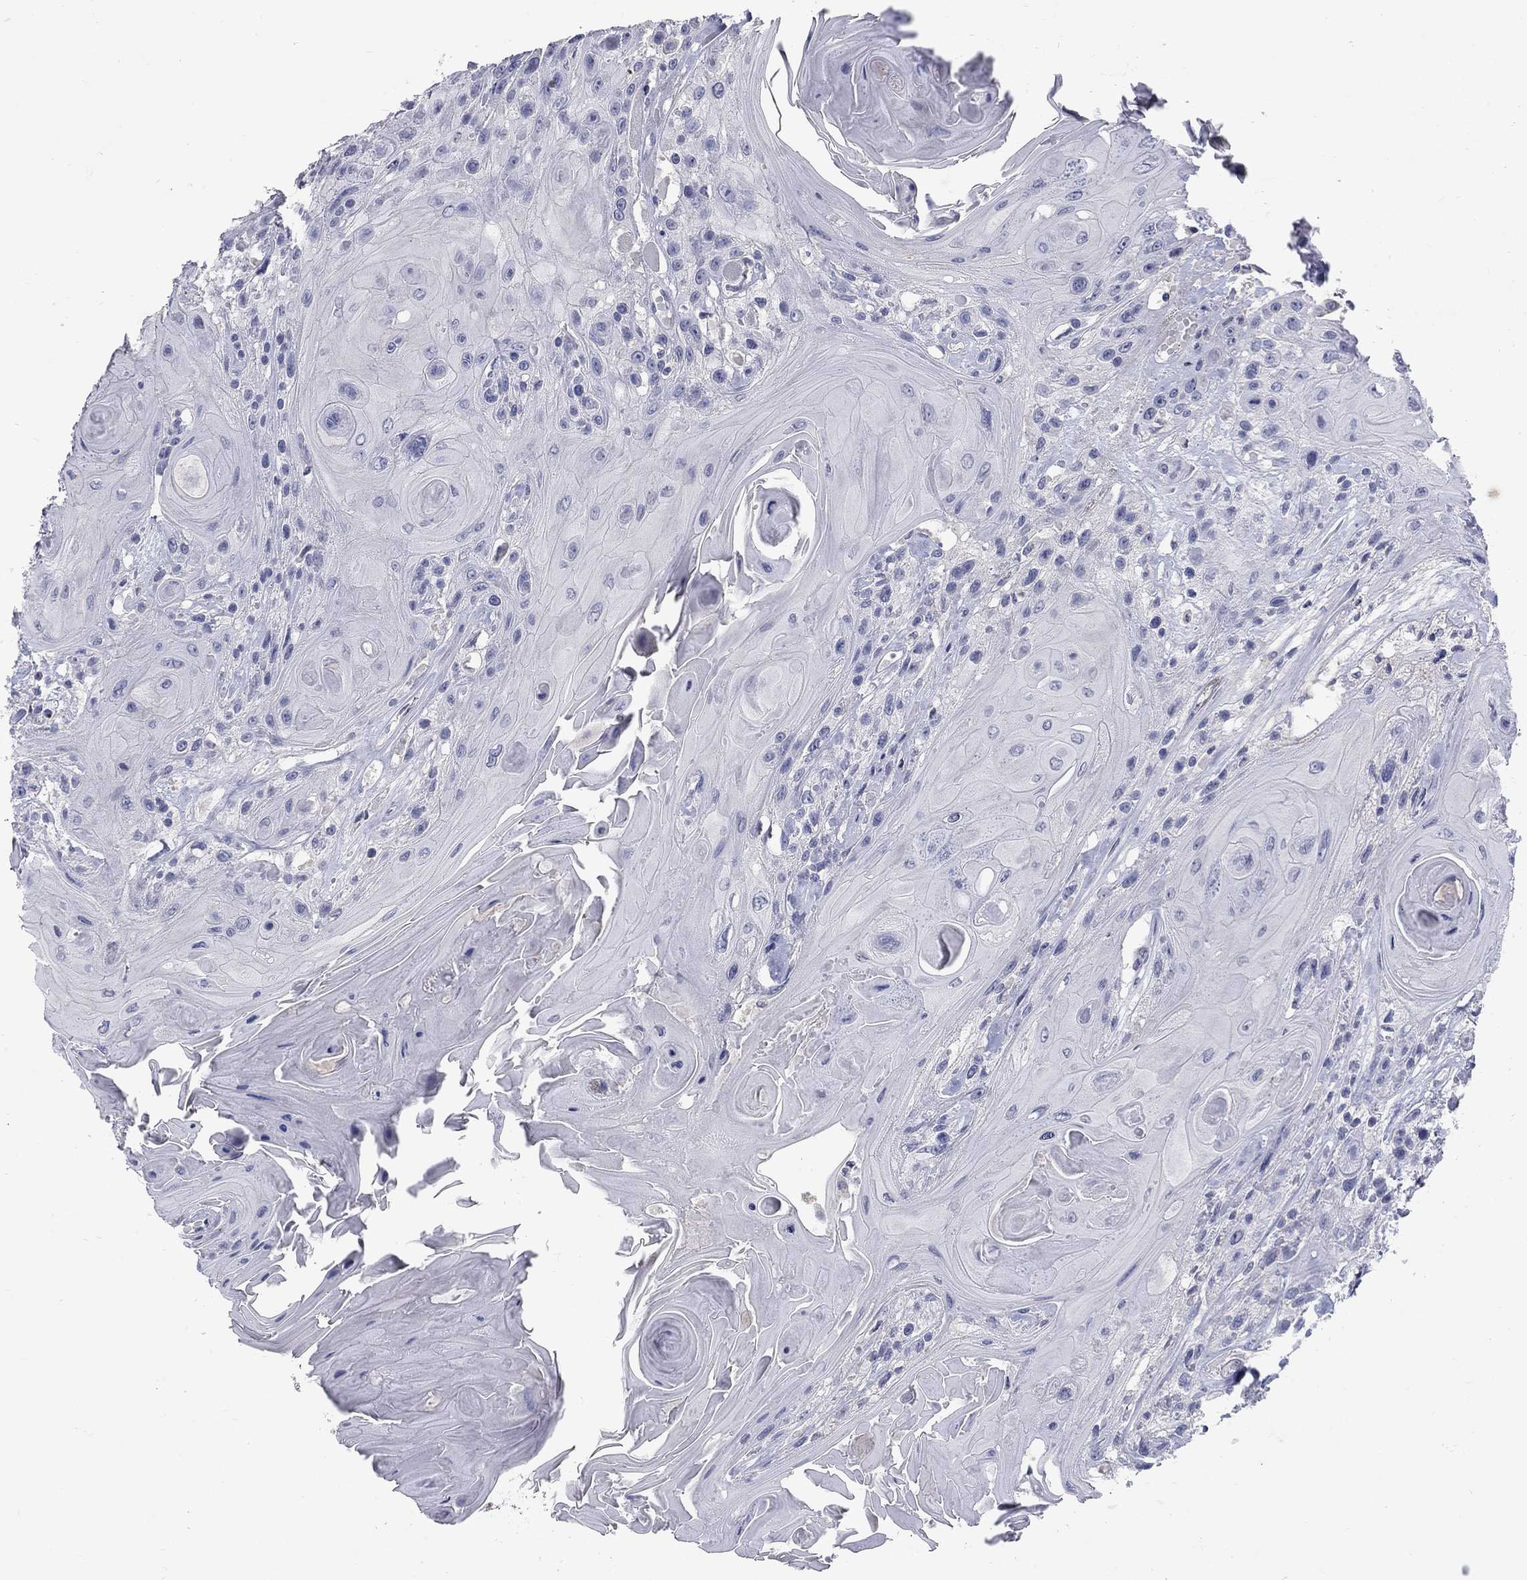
{"staining": {"intensity": "negative", "quantity": "none", "location": "none"}, "tissue": "head and neck cancer", "cell_type": "Tumor cells", "image_type": "cancer", "snomed": [{"axis": "morphology", "description": "Squamous cell carcinoma, NOS"}, {"axis": "topography", "description": "Head-Neck"}], "caption": "This is an IHC photomicrograph of human squamous cell carcinoma (head and neck). There is no staining in tumor cells.", "gene": "PTH1R", "patient": {"sex": "female", "age": 59}}